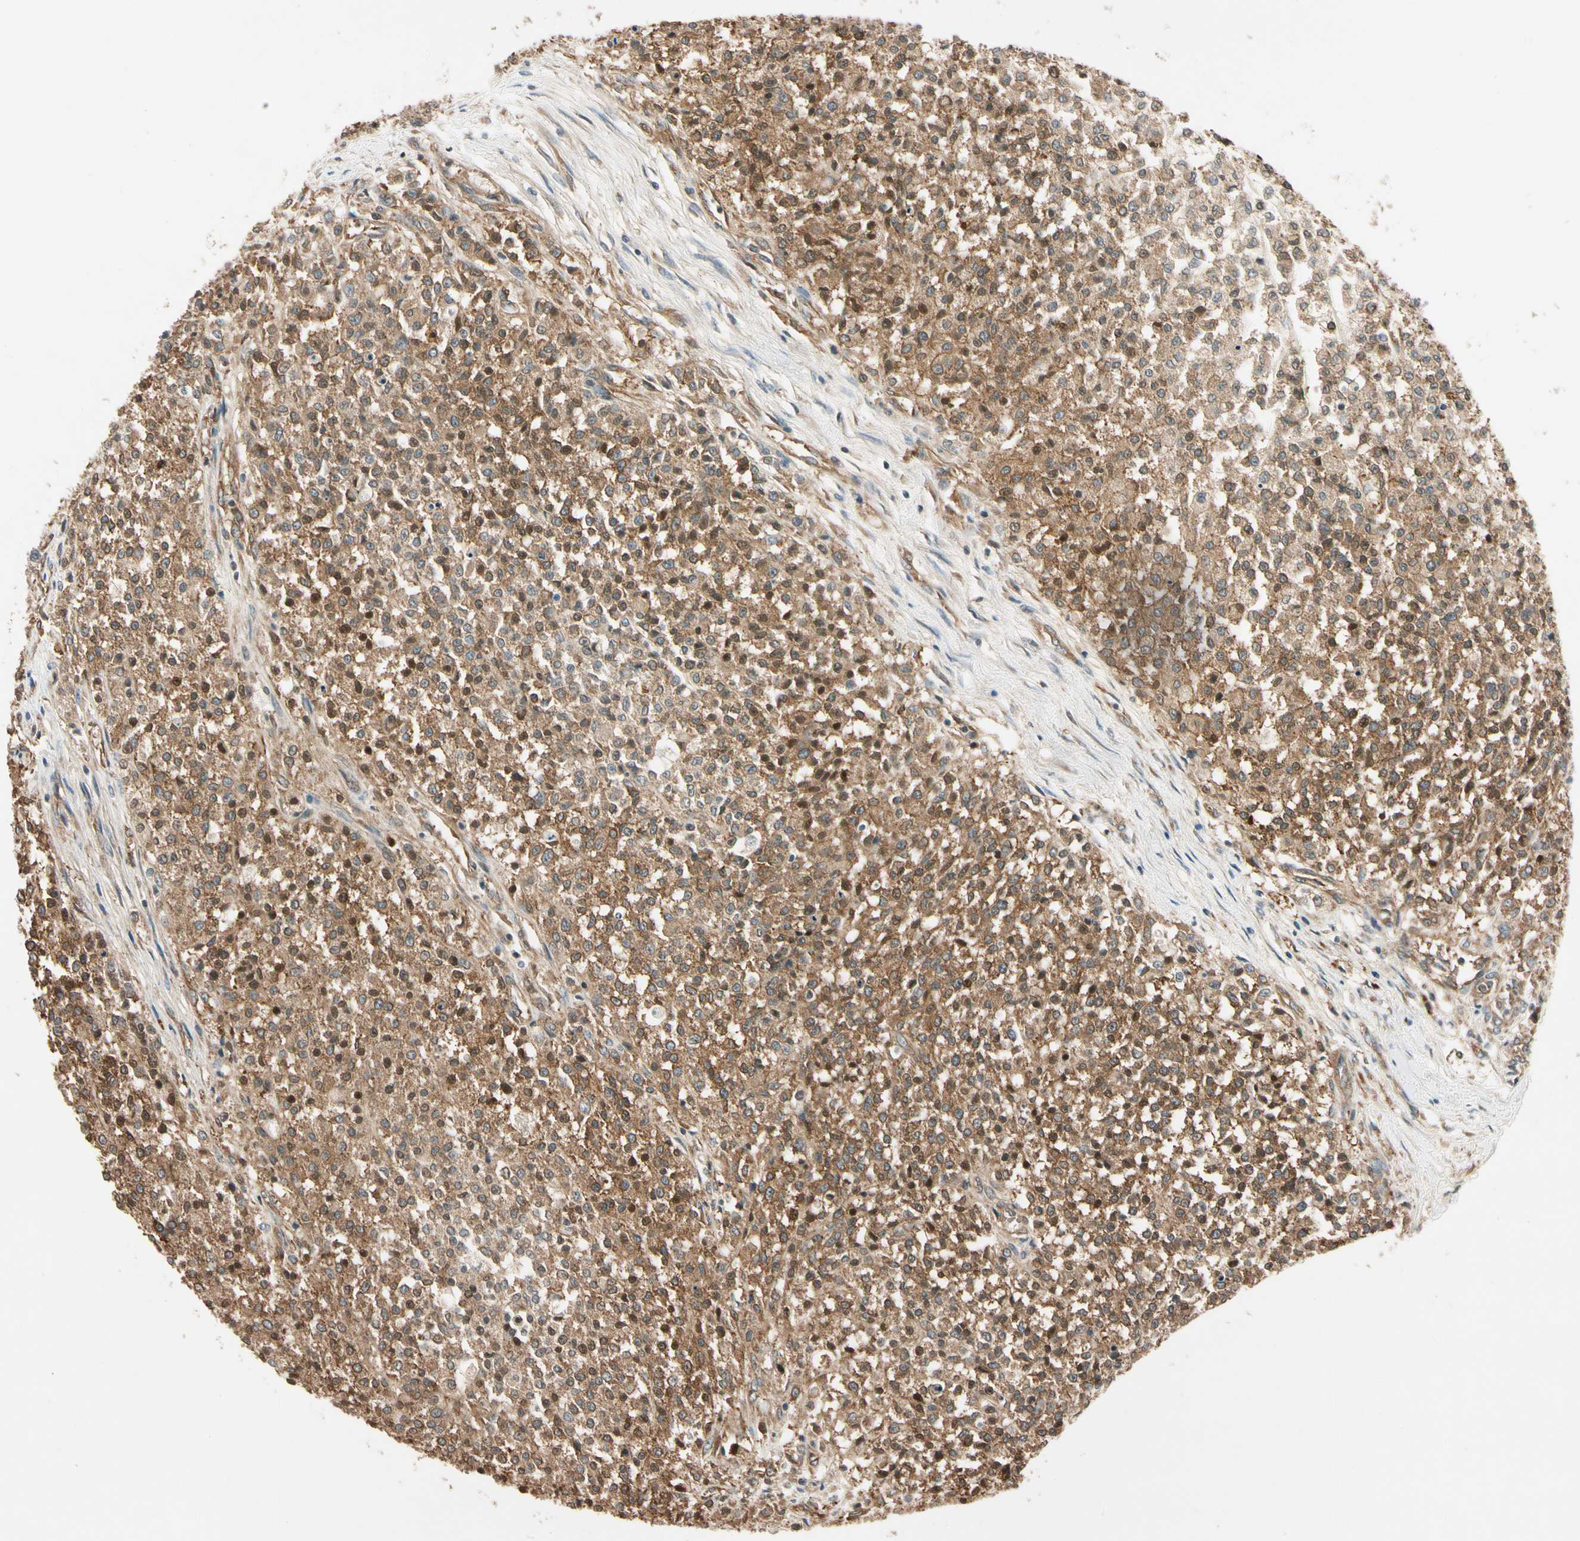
{"staining": {"intensity": "moderate", "quantity": ">75%", "location": "cytoplasmic/membranous"}, "tissue": "testis cancer", "cell_type": "Tumor cells", "image_type": "cancer", "snomed": [{"axis": "morphology", "description": "Seminoma, NOS"}, {"axis": "topography", "description": "Testis"}], "caption": "IHC of human seminoma (testis) exhibits medium levels of moderate cytoplasmic/membranous staining in about >75% of tumor cells. Nuclei are stained in blue.", "gene": "ROCK2", "patient": {"sex": "male", "age": 59}}